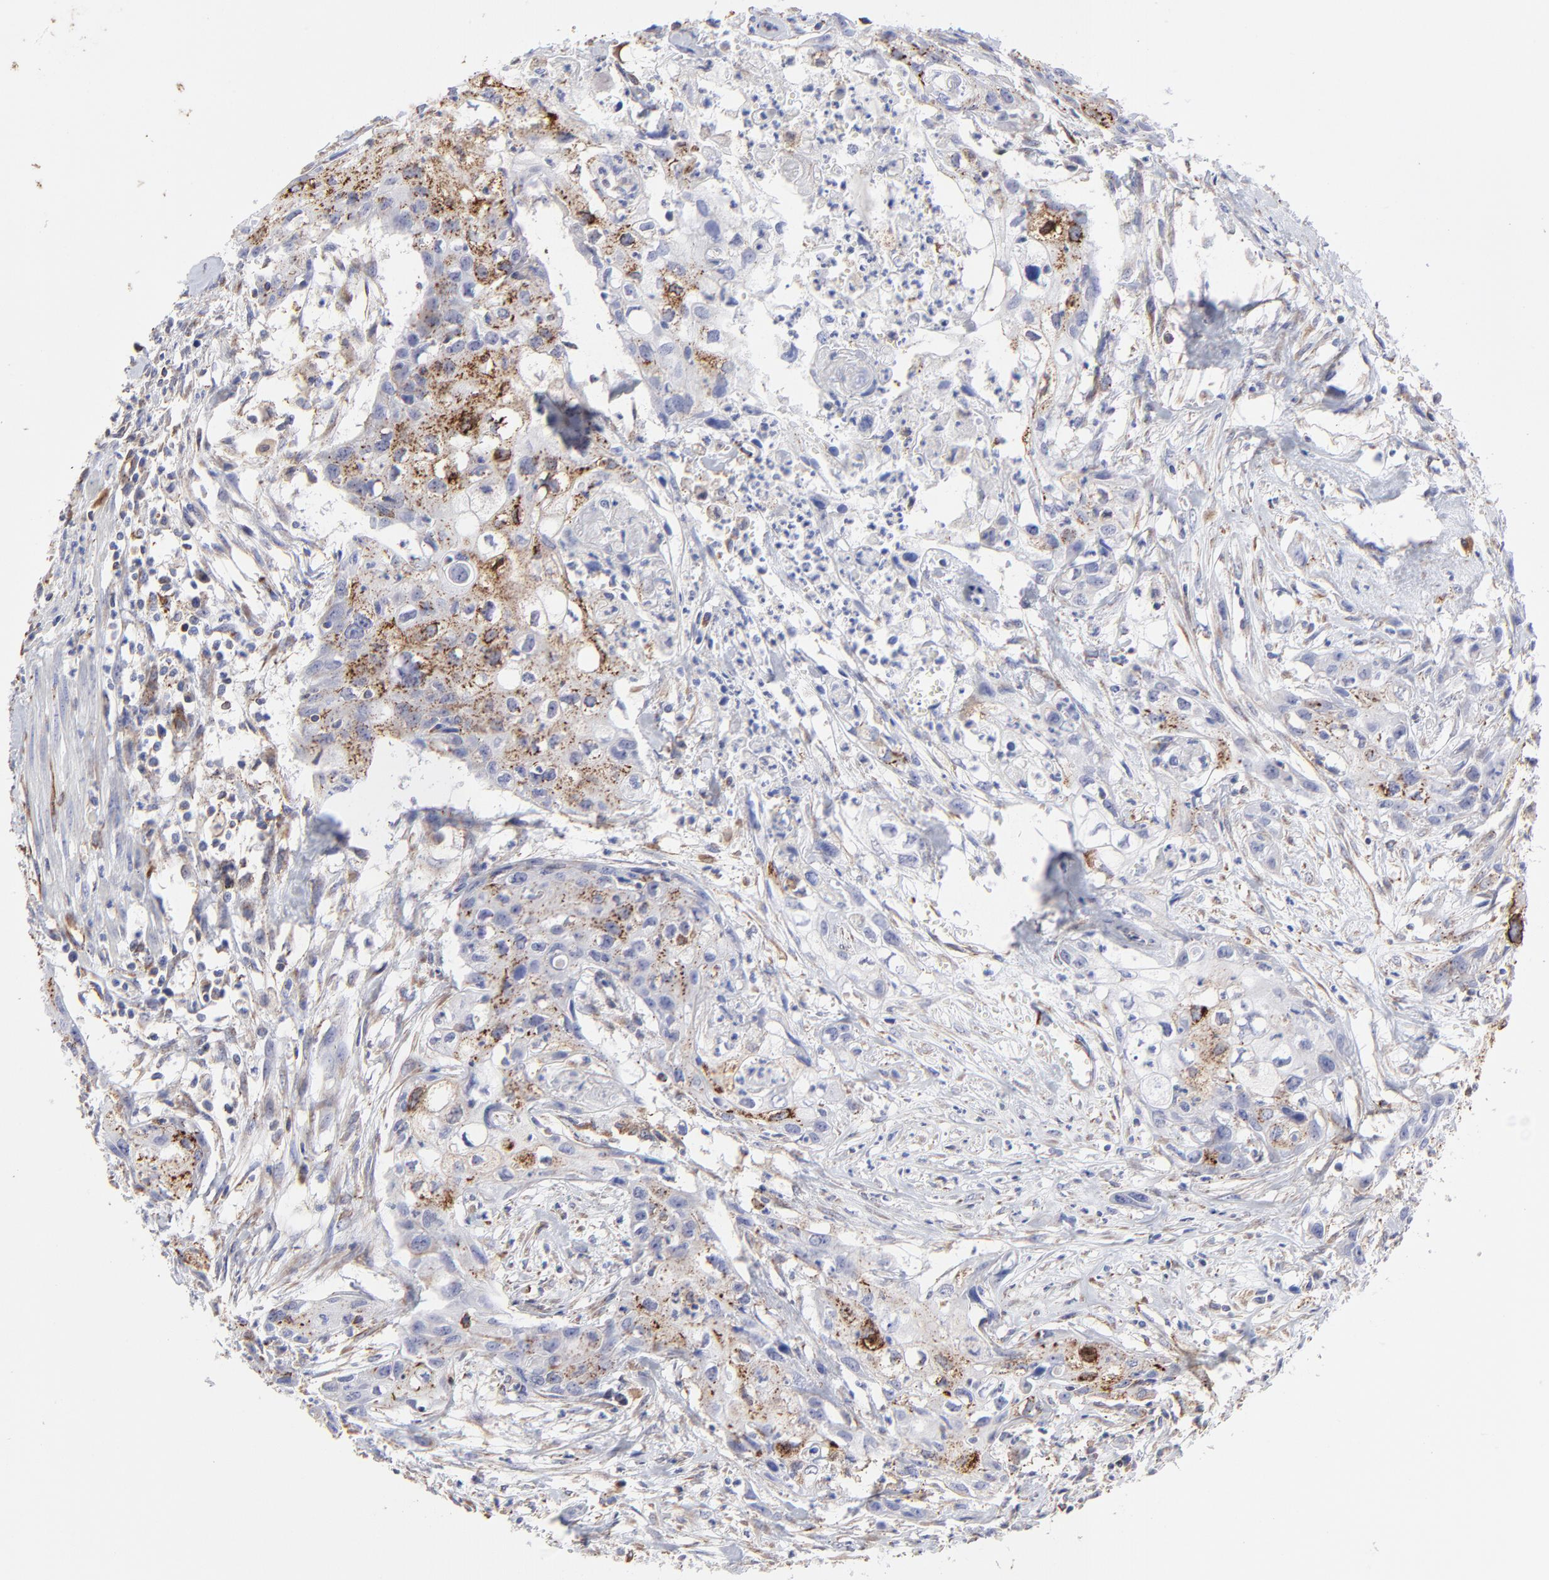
{"staining": {"intensity": "strong", "quantity": ">75%", "location": "cytoplasmic/membranous"}, "tissue": "urothelial cancer", "cell_type": "Tumor cells", "image_type": "cancer", "snomed": [{"axis": "morphology", "description": "Urothelial carcinoma, High grade"}, {"axis": "topography", "description": "Urinary bladder"}], "caption": "High-grade urothelial carcinoma tissue demonstrates strong cytoplasmic/membranous expression in approximately >75% of tumor cells, visualized by immunohistochemistry.", "gene": "COX8C", "patient": {"sex": "male", "age": 54}}